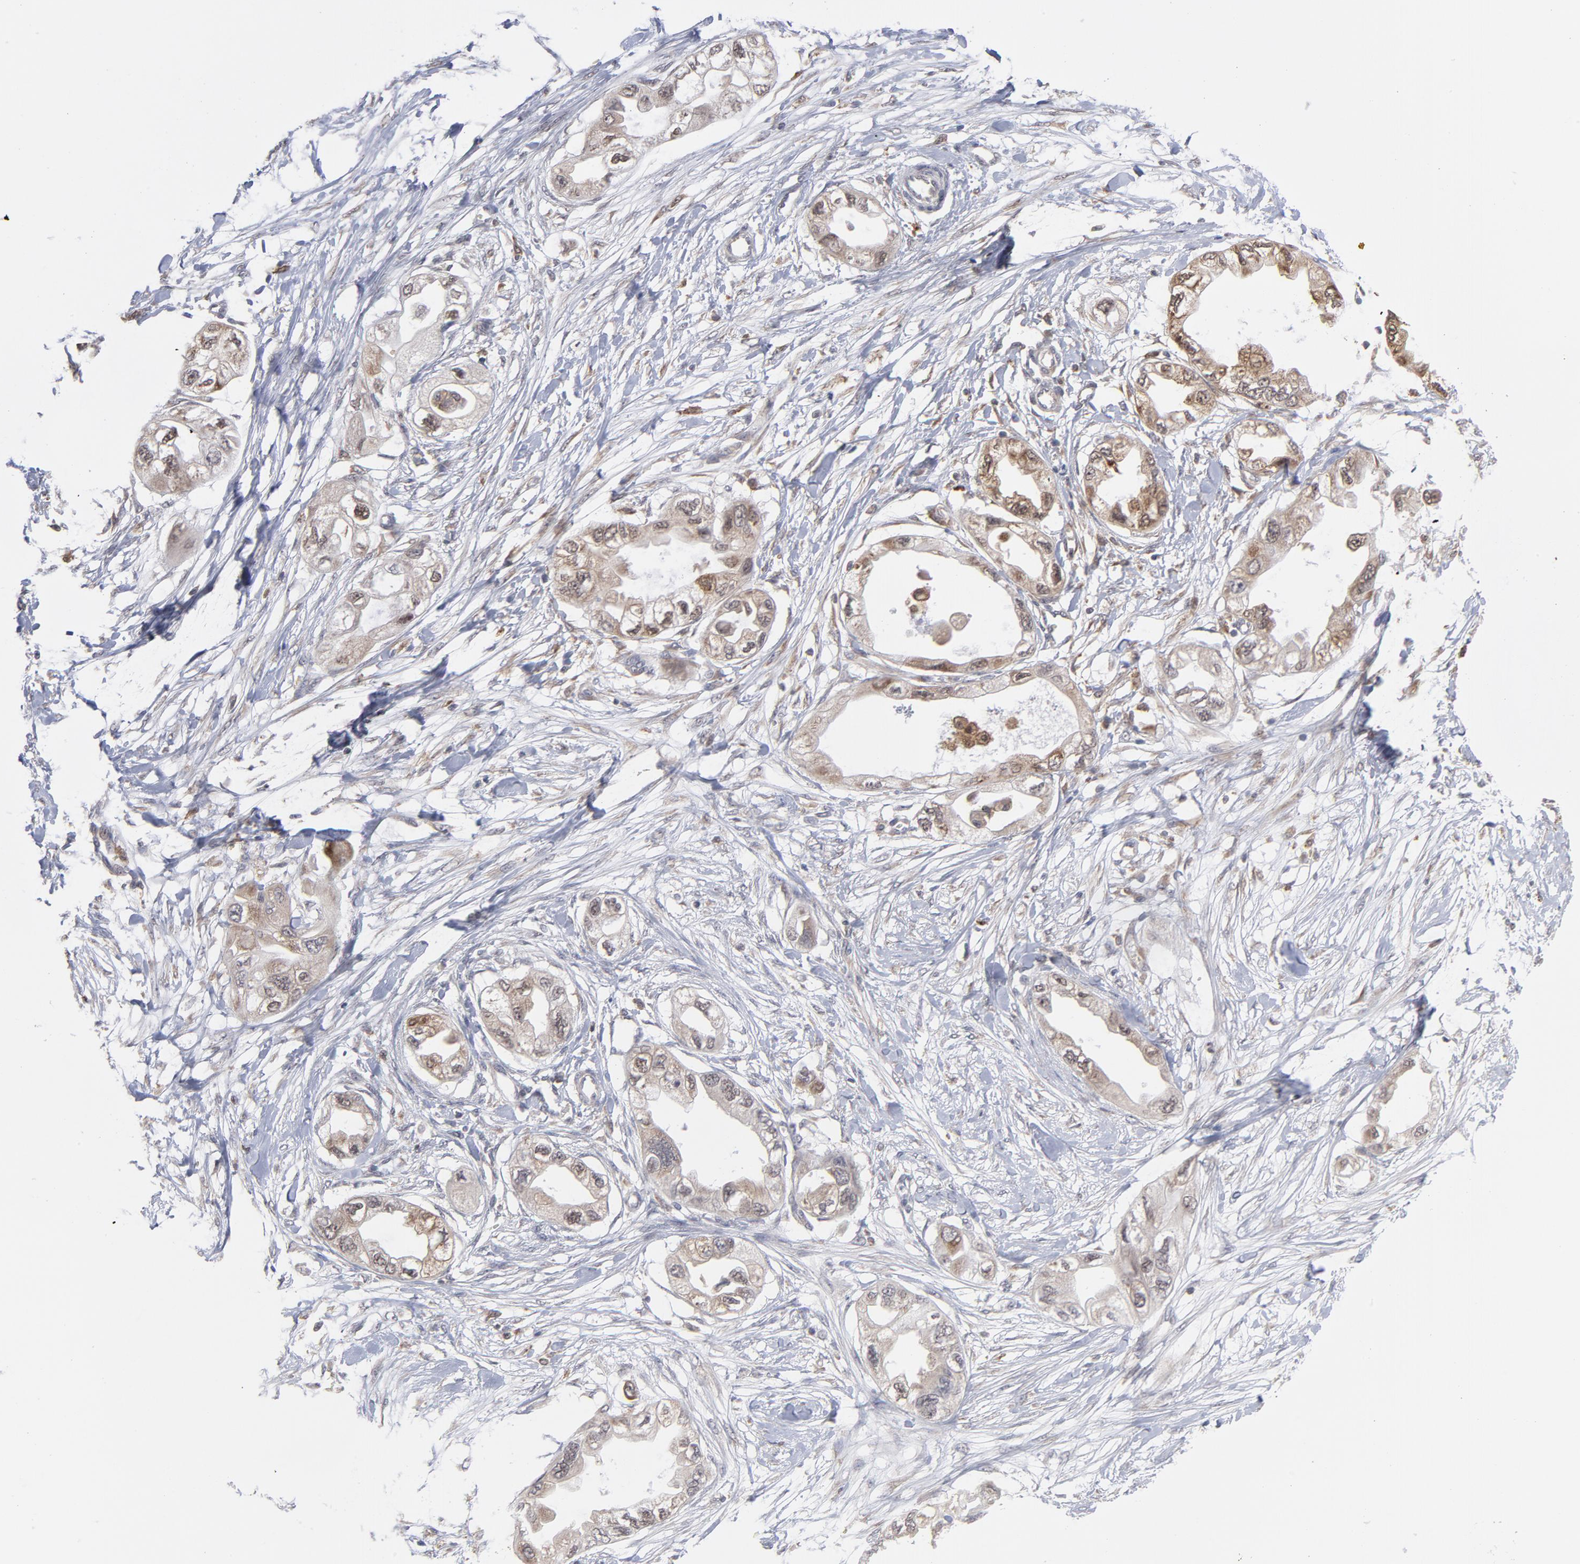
{"staining": {"intensity": "weak", "quantity": "25%-75%", "location": "cytoplasmic/membranous"}, "tissue": "endometrial cancer", "cell_type": "Tumor cells", "image_type": "cancer", "snomed": [{"axis": "morphology", "description": "Adenocarcinoma, NOS"}, {"axis": "topography", "description": "Endometrium"}], "caption": "Protein staining of endometrial adenocarcinoma tissue exhibits weak cytoplasmic/membranous expression in approximately 25%-75% of tumor cells. Using DAB (3,3'-diaminobenzidine) (brown) and hematoxylin (blue) stains, captured at high magnification using brightfield microscopy.", "gene": "OAS1", "patient": {"sex": "female", "age": 67}}